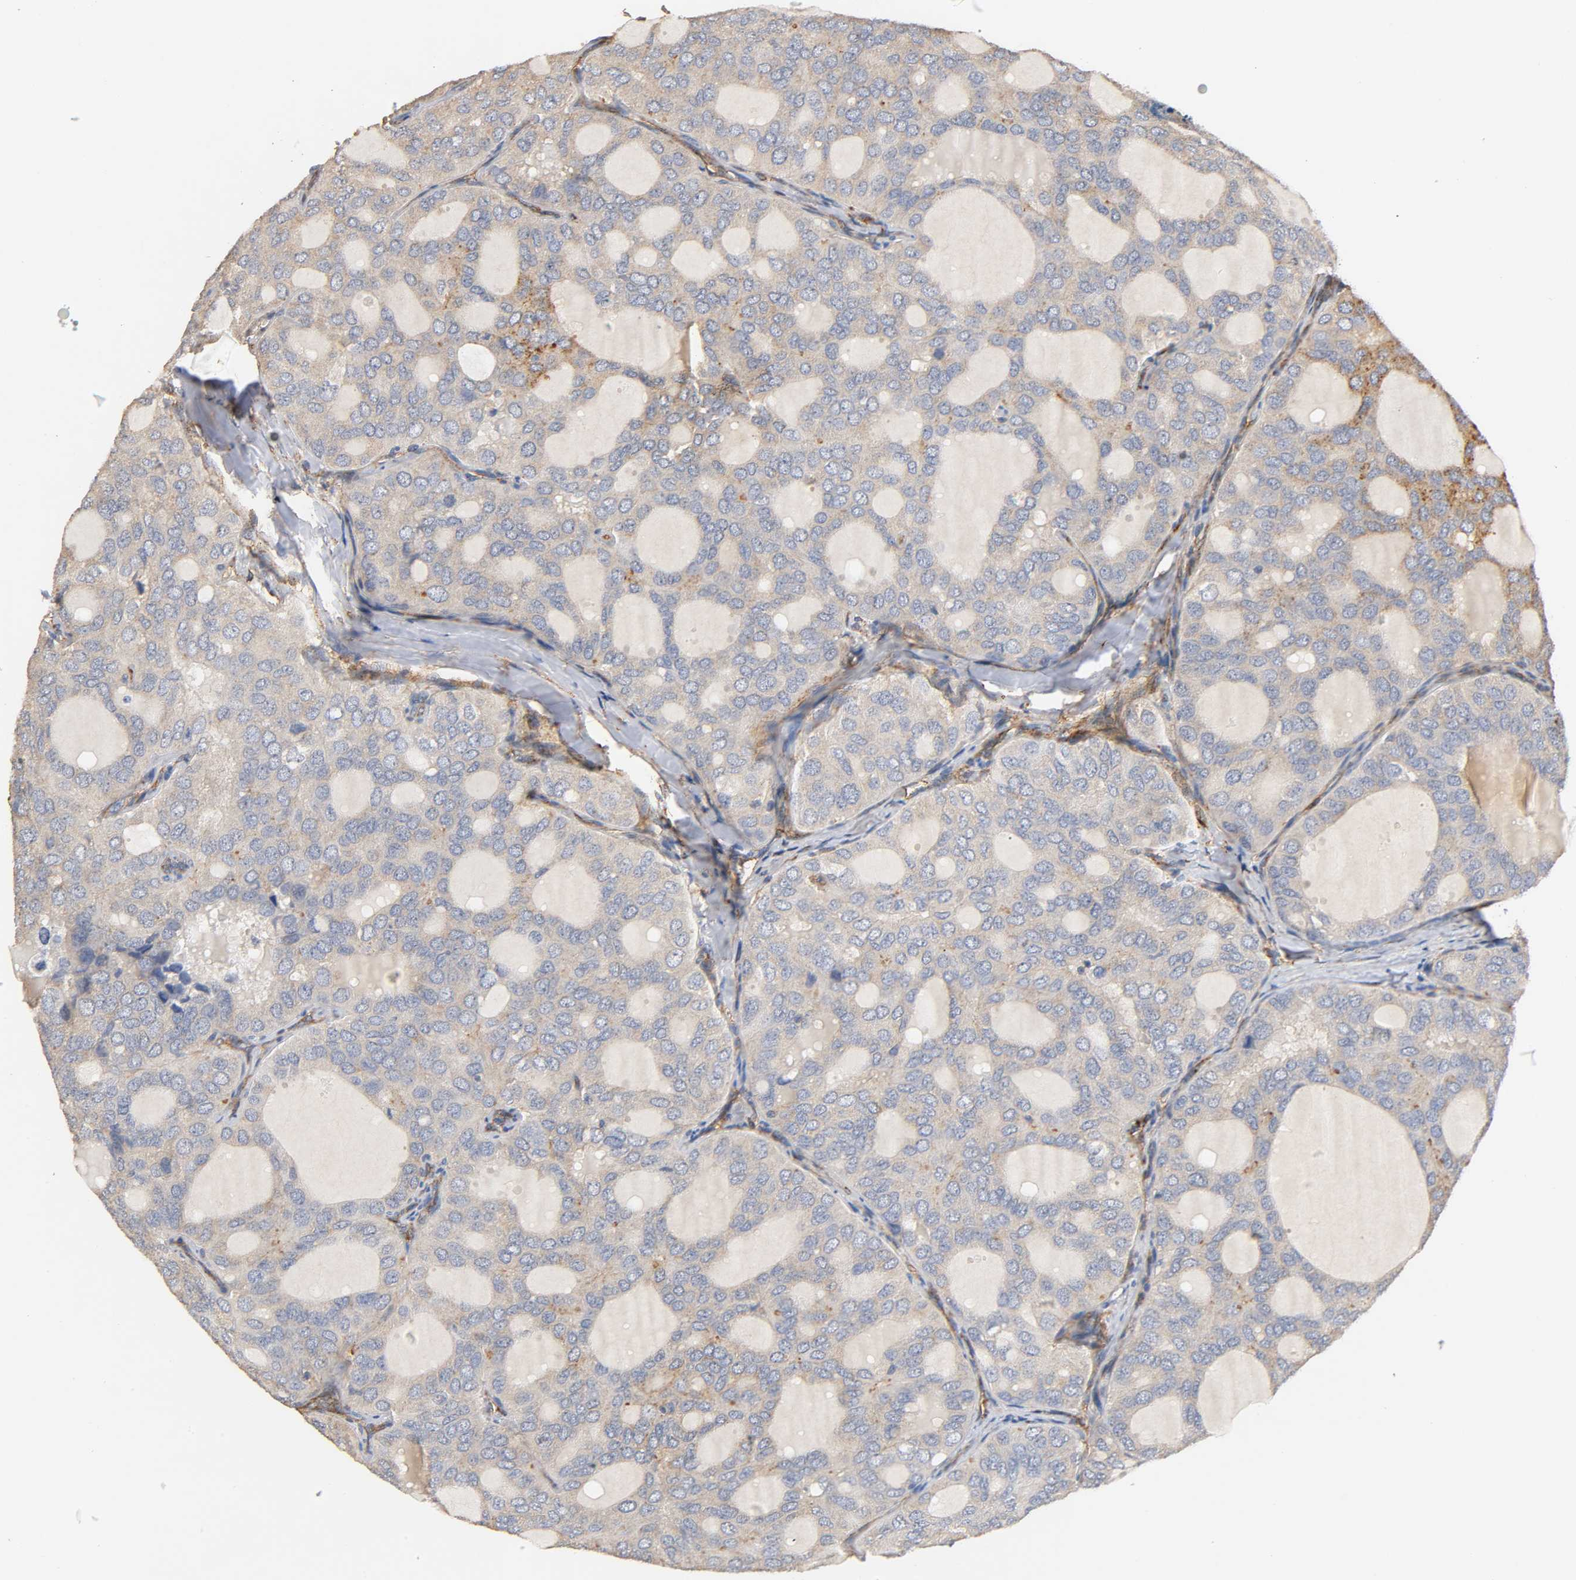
{"staining": {"intensity": "weak", "quantity": "<25%", "location": "cytoplasmic/membranous"}, "tissue": "thyroid cancer", "cell_type": "Tumor cells", "image_type": "cancer", "snomed": [{"axis": "morphology", "description": "Follicular adenoma carcinoma, NOS"}, {"axis": "topography", "description": "Thyroid gland"}], "caption": "Immunohistochemistry photomicrograph of neoplastic tissue: follicular adenoma carcinoma (thyroid) stained with DAB shows no significant protein staining in tumor cells.", "gene": "IFITM3", "patient": {"sex": "male", "age": 75}}